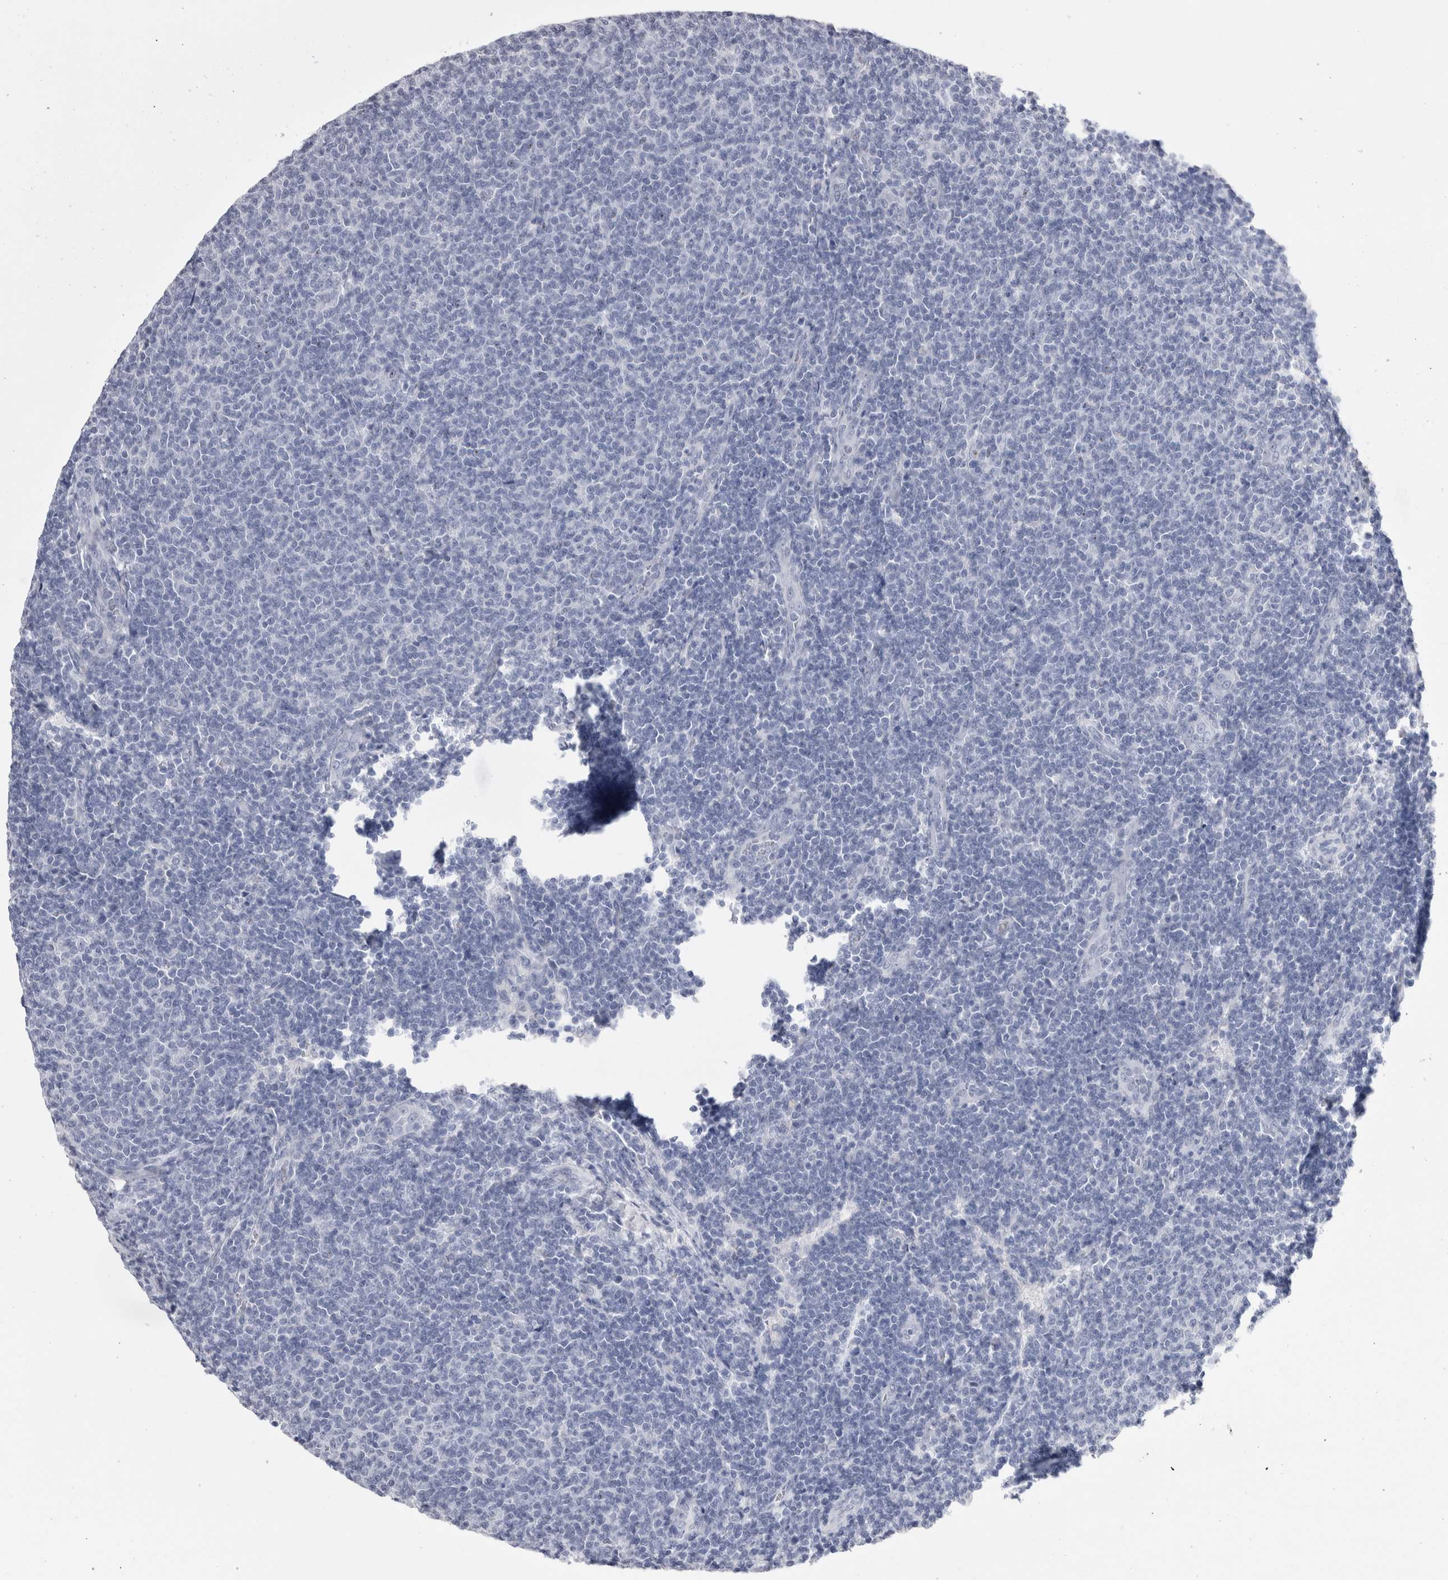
{"staining": {"intensity": "negative", "quantity": "none", "location": "none"}, "tissue": "lymphoma", "cell_type": "Tumor cells", "image_type": "cancer", "snomed": [{"axis": "morphology", "description": "Malignant lymphoma, non-Hodgkin's type, Low grade"}, {"axis": "topography", "description": "Lymph node"}], "caption": "Lymphoma stained for a protein using IHC shows no staining tumor cells.", "gene": "PWP2", "patient": {"sex": "male", "age": 66}}